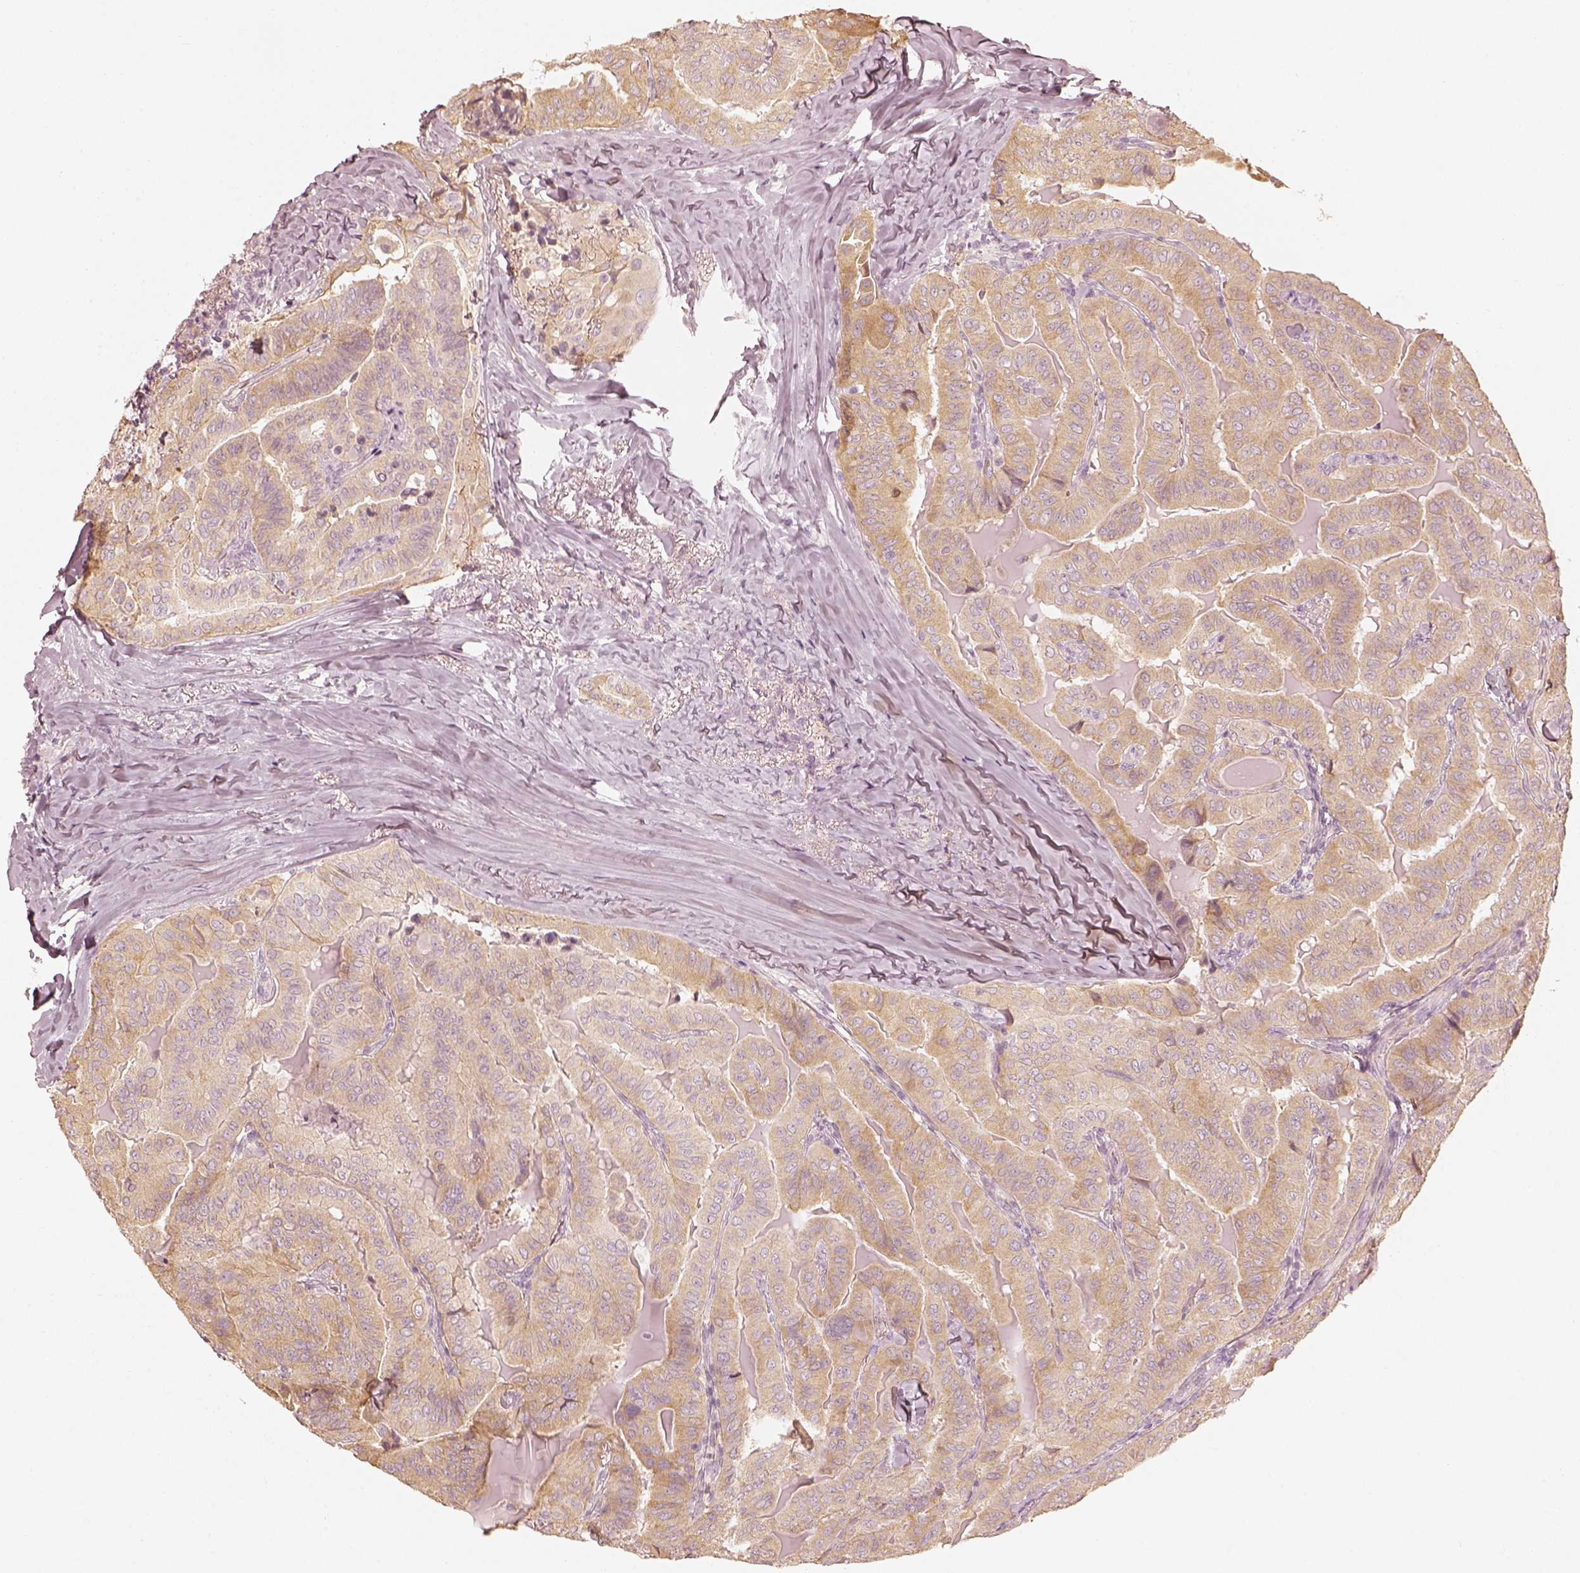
{"staining": {"intensity": "weak", "quantity": ">75%", "location": "cytoplasmic/membranous"}, "tissue": "thyroid cancer", "cell_type": "Tumor cells", "image_type": "cancer", "snomed": [{"axis": "morphology", "description": "Papillary adenocarcinoma, NOS"}, {"axis": "topography", "description": "Thyroid gland"}], "caption": "This is an image of IHC staining of thyroid cancer, which shows weak positivity in the cytoplasmic/membranous of tumor cells.", "gene": "FMNL2", "patient": {"sex": "female", "age": 68}}